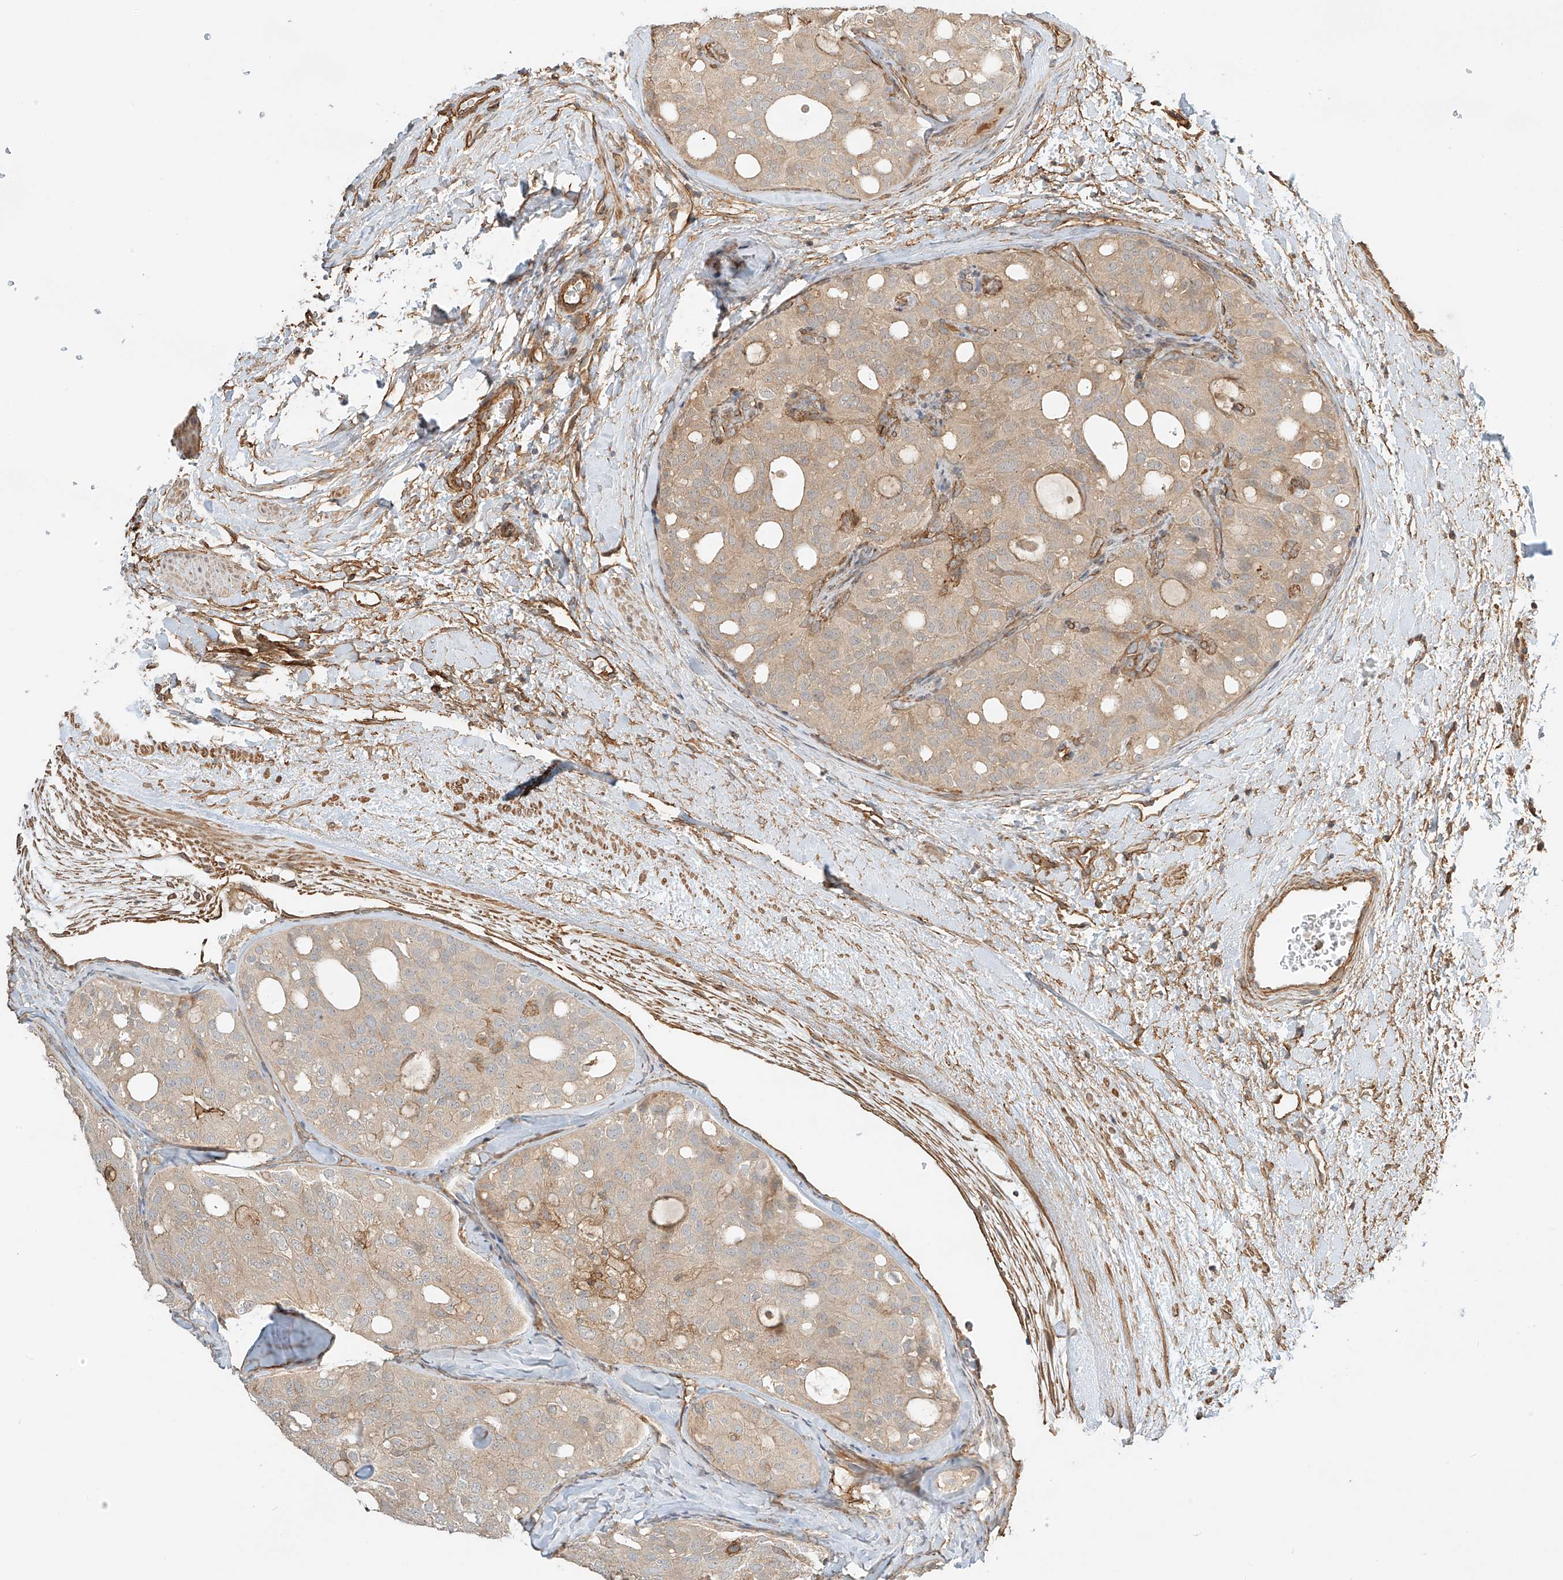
{"staining": {"intensity": "weak", "quantity": "25%-75%", "location": "cytoplasmic/membranous"}, "tissue": "thyroid cancer", "cell_type": "Tumor cells", "image_type": "cancer", "snomed": [{"axis": "morphology", "description": "Follicular adenoma carcinoma, NOS"}, {"axis": "topography", "description": "Thyroid gland"}], "caption": "DAB (3,3'-diaminobenzidine) immunohistochemical staining of human thyroid cancer demonstrates weak cytoplasmic/membranous protein positivity in approximately 25%-75% of tumor cells.", "gene": "CSMD3", "patient": {"sex": "male", "age": 75}}